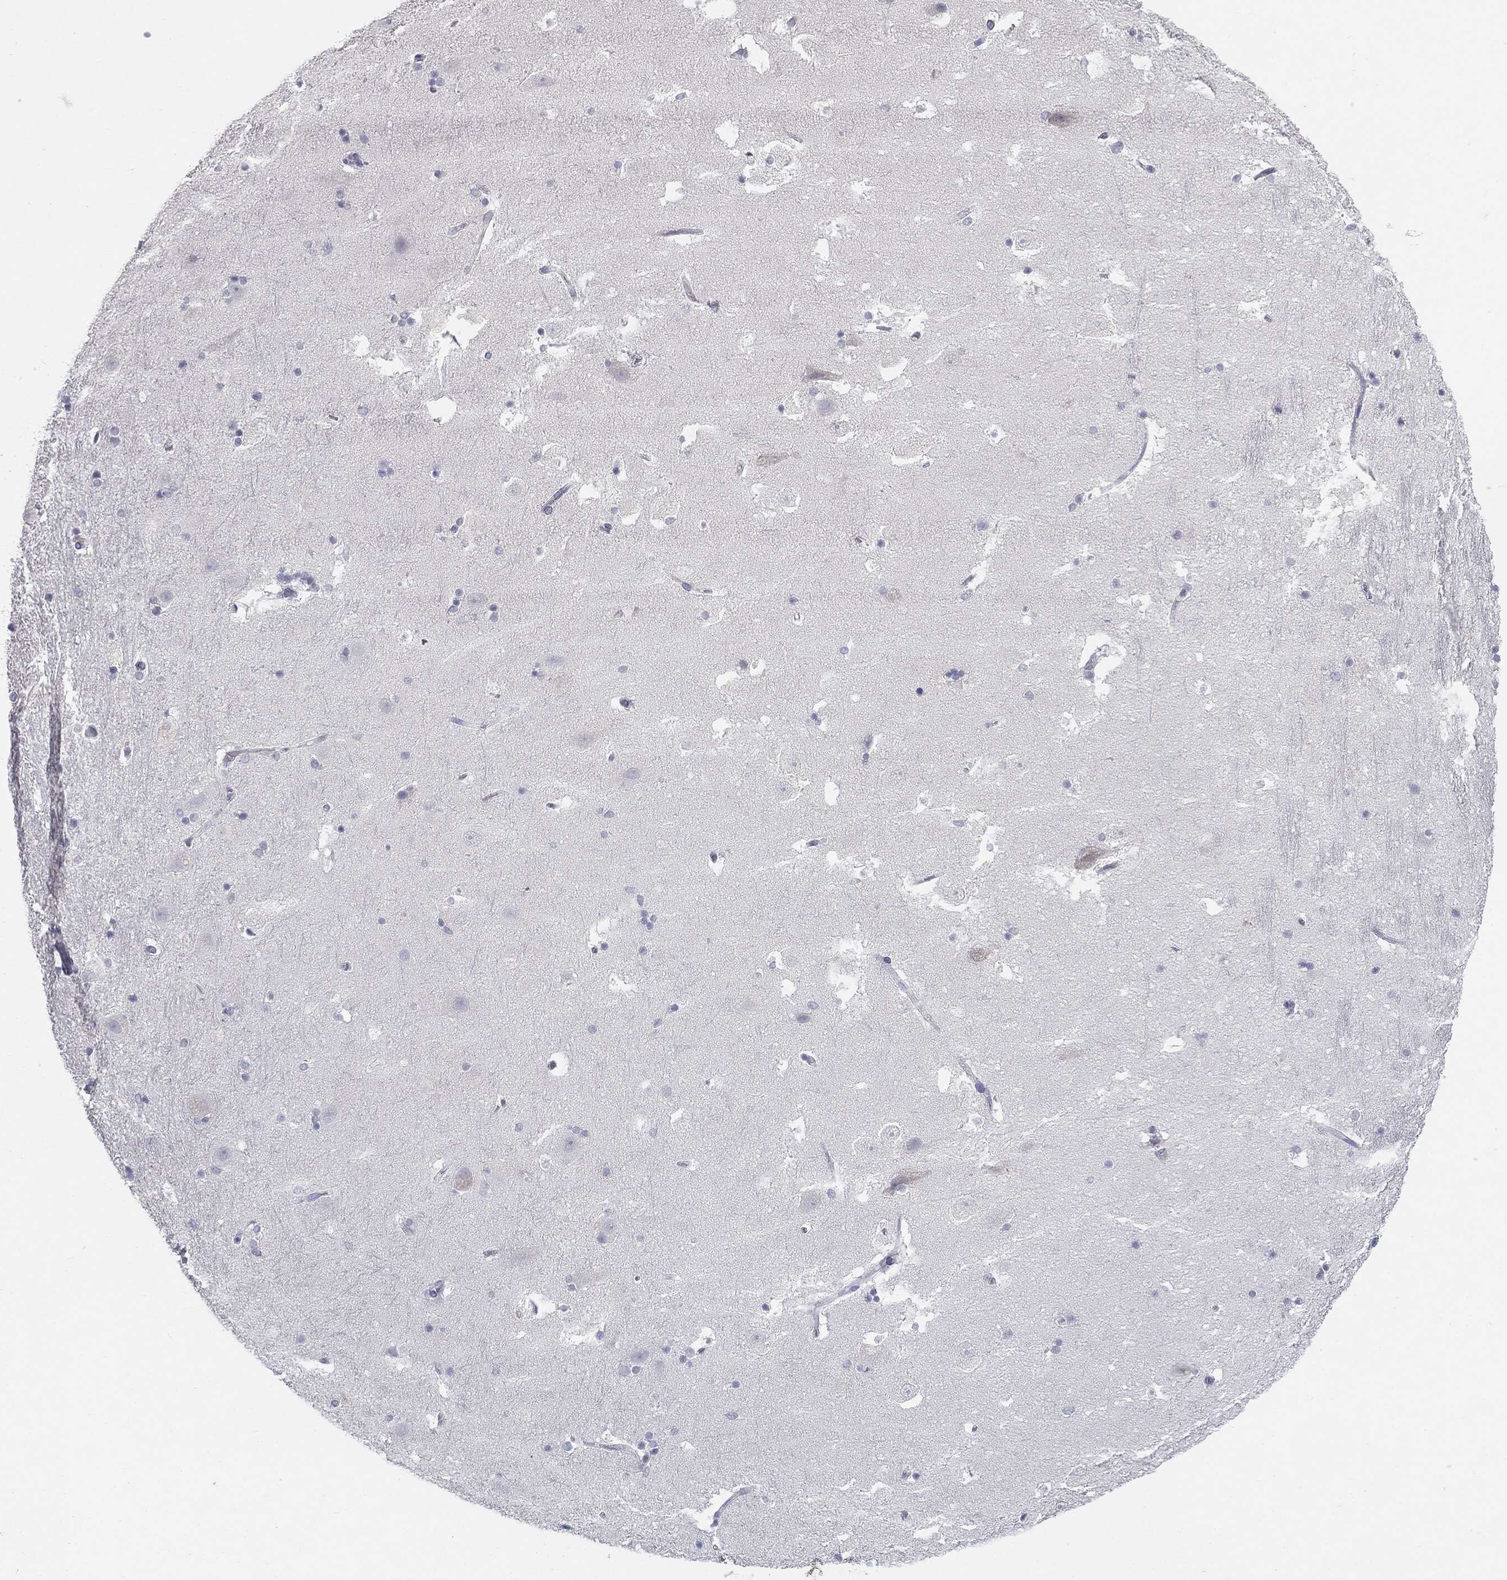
{"staining": {"intensity": "negative", "quantity": "none", "location": "none"}, "tissue": "hippocampus", "cell_type": "Glial cells", "image_type": "normal", "snomed": [{"axis": "morphology", "description": "Normal tissue, NOS"}, {"axis": "topography", "description": "Hippocampus"}], "caption": "The IHC photomicrograph has no significant staining in glial cells of hippocampus. (Brightfield microscopy of DAB IHC at high magnification).", "gene": "MUC1", "patient": {"sex": "male", "age": 51}}